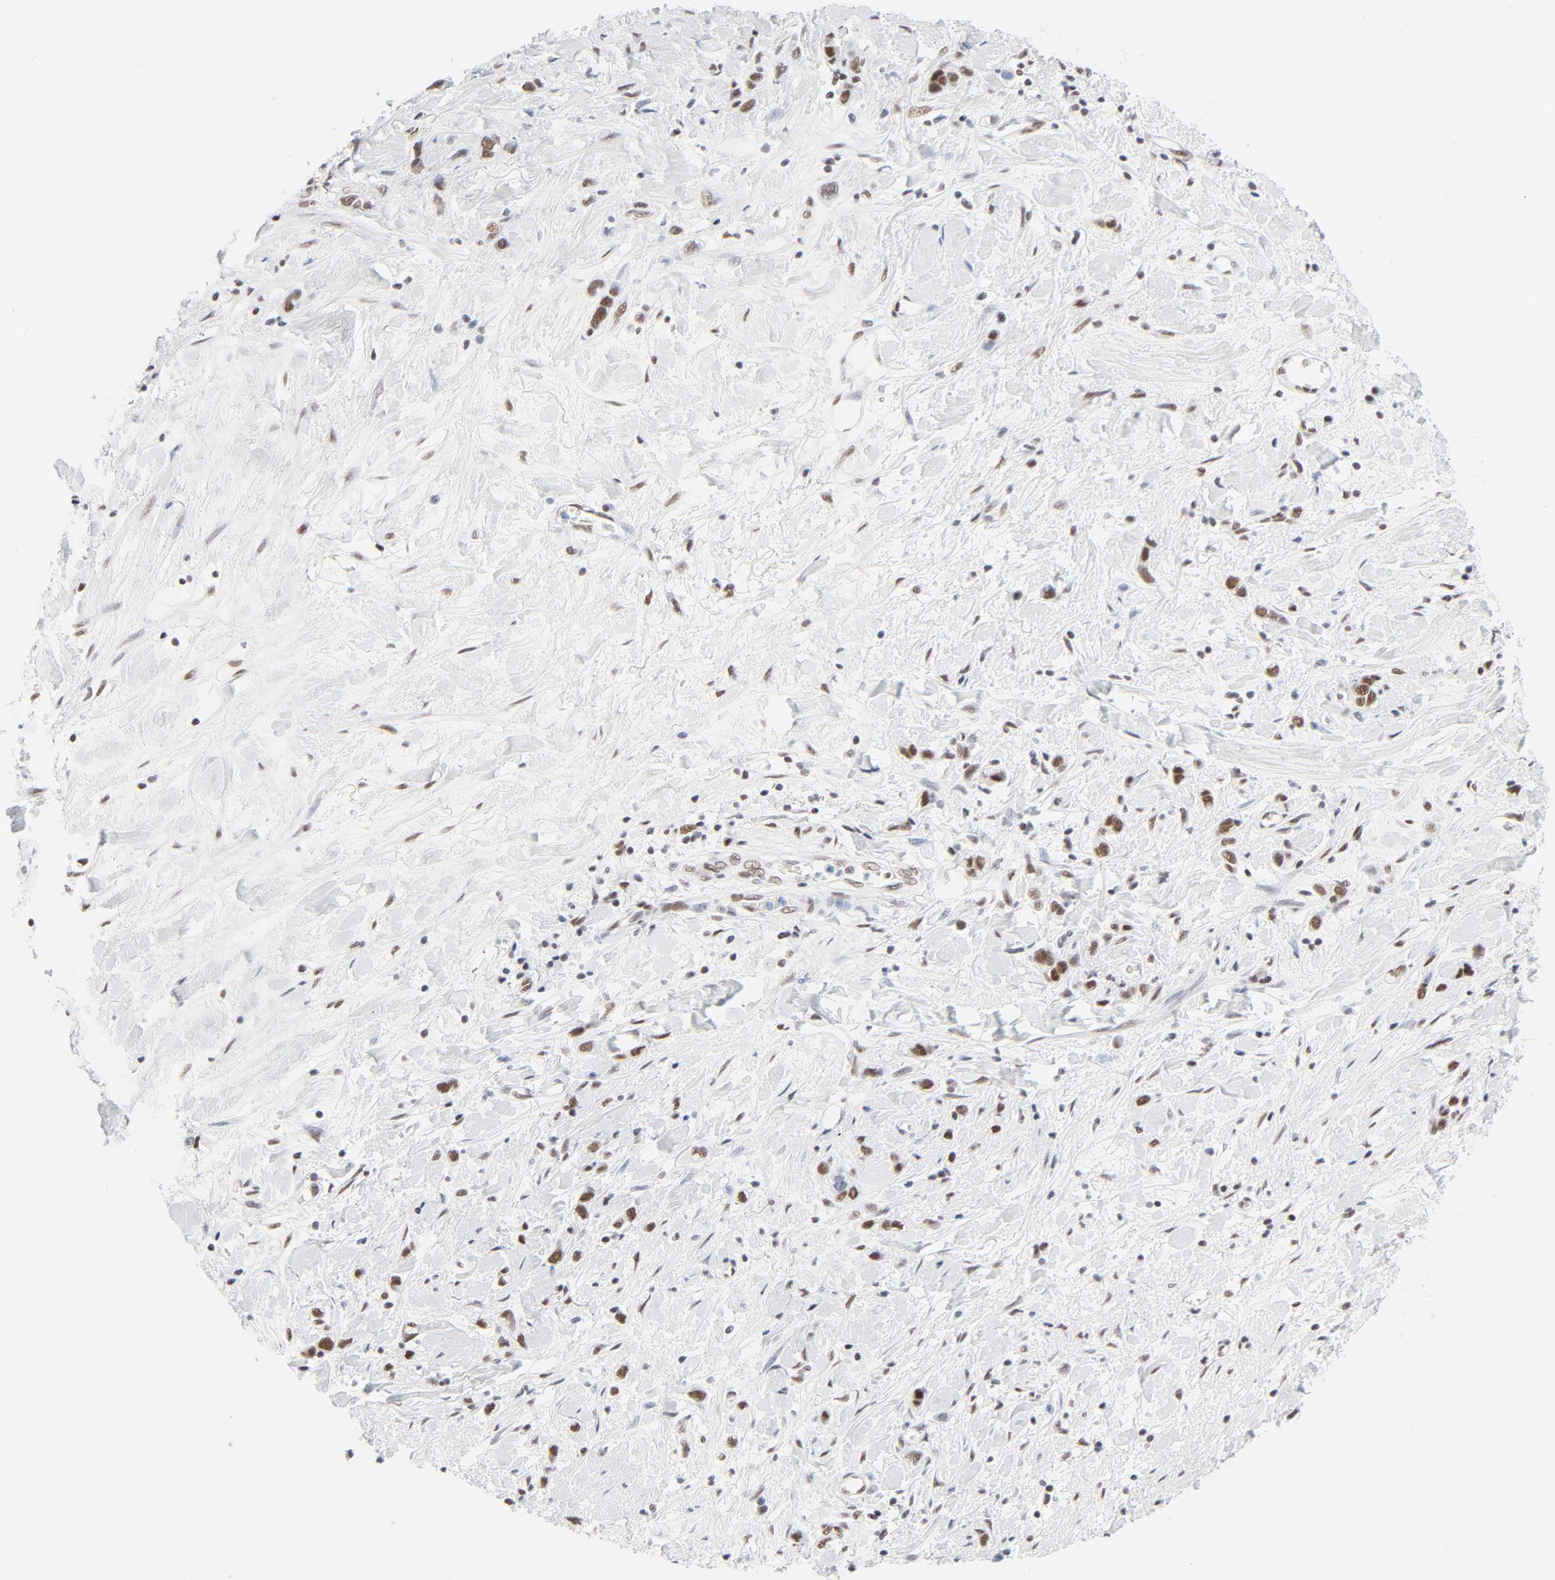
{"staining": {"intensity": "moderate", "quantity": ">75%", "location": "nuclear"}, "tissue": "stomach cancer", "cell_type": "Tumor cells", "image_type": "cancer", "snomed": [{"axis": "morphology", "description": "Normal tissue, NOS"}, {"axis": "morphology", "description": "Adenocarcinoma, NOS"}, {"axis": "morphology", "description": "Adenocarcinoma, High grade"}, {"axis": "topography", "description": "Stomach, upper"}, {"axis": "topography", "description": "Stomach"}], "caption": "Brown immunohistochemical staining in human stomach cancer displays moderate nuclear staining in about >75% of tumor cells. (DAB IHC, brown staining for protein, blue staining for nuclei).", "gene": "ATF2", "patient": {"sex": "female", "age": 65}}